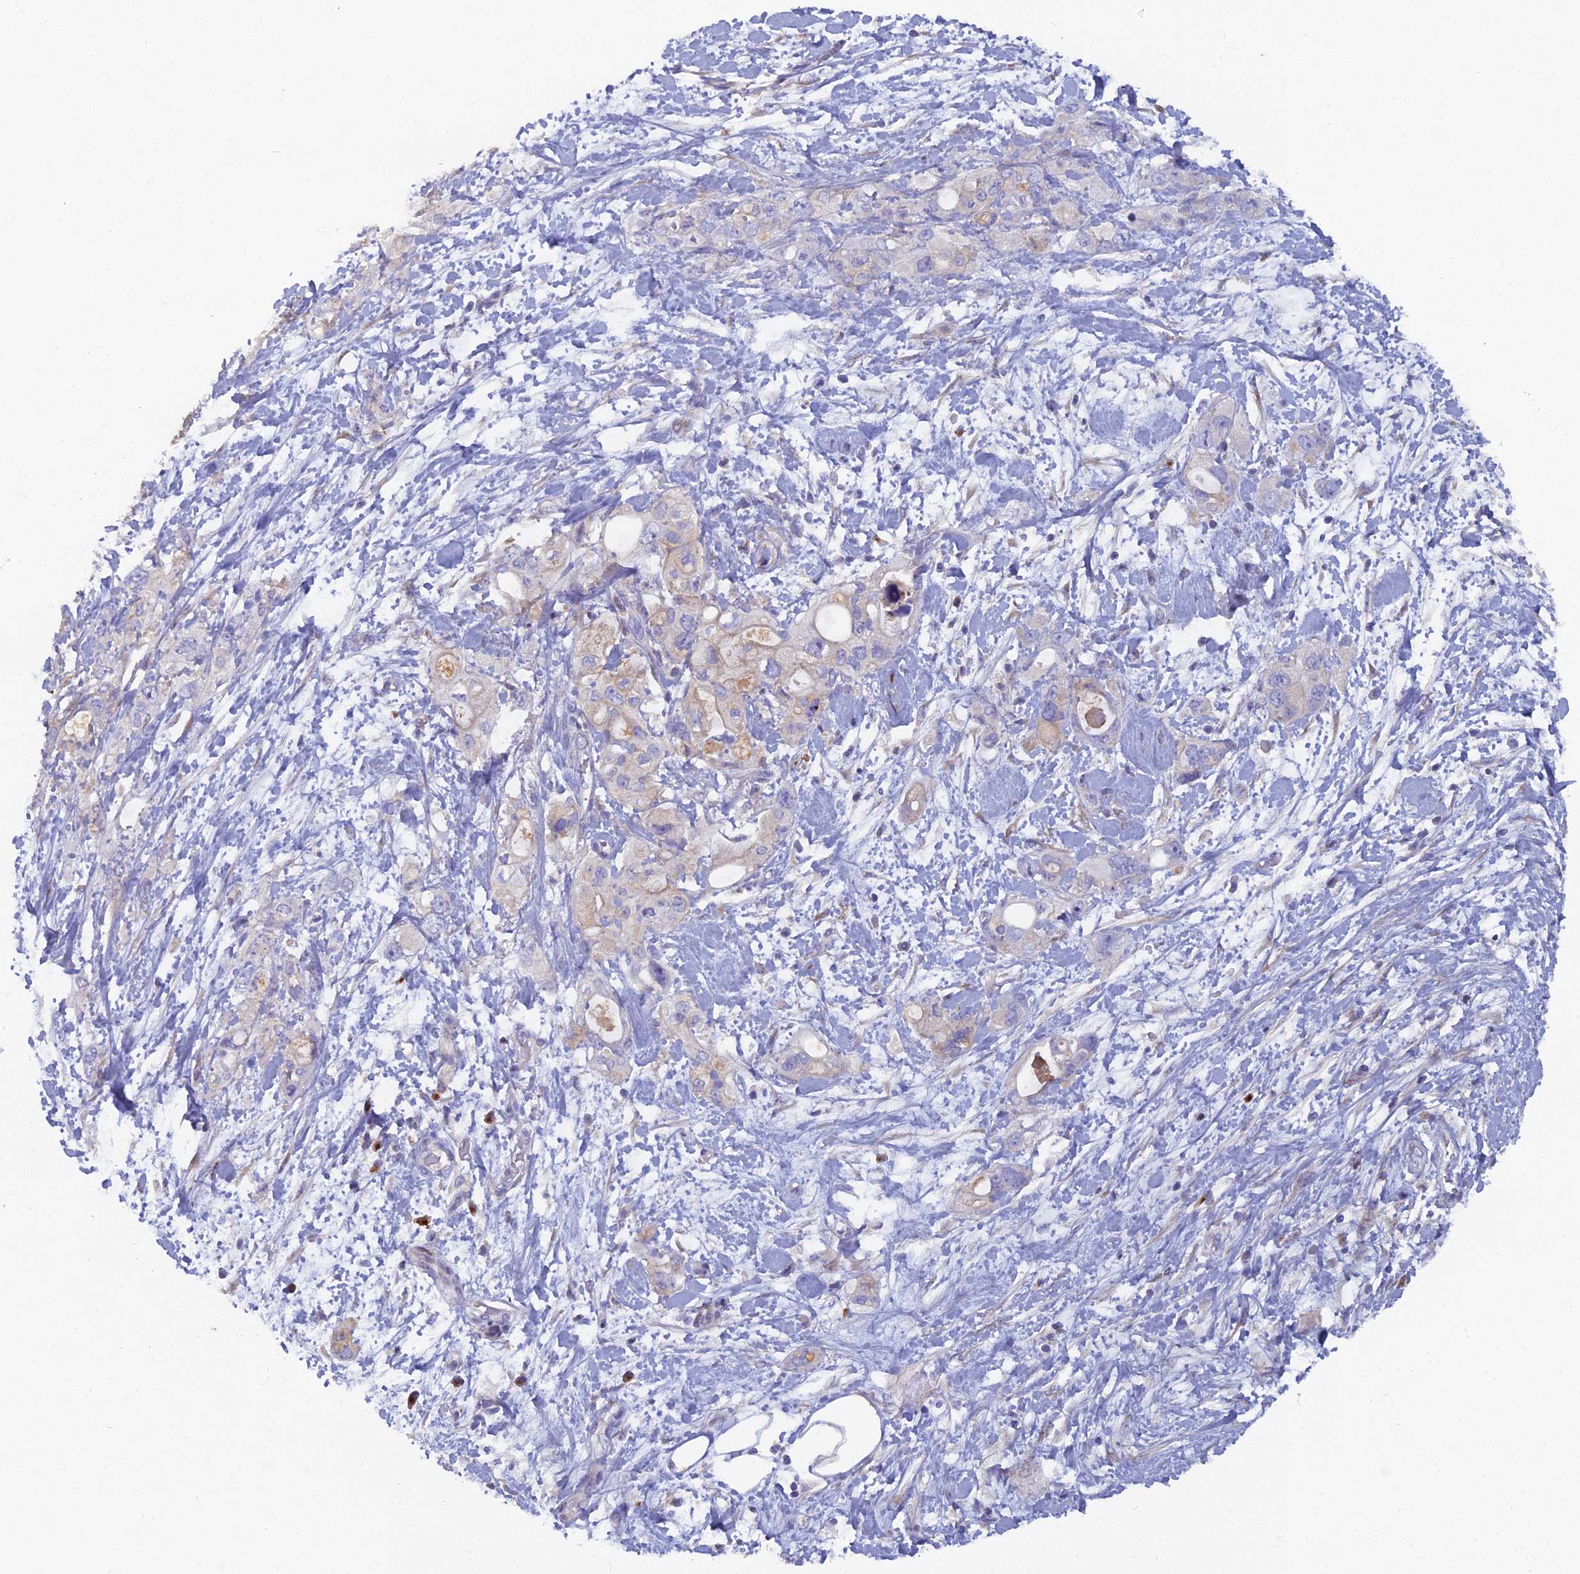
{"staining": {"intensity": "negative", "quantity": "none", "location": "none"}, "tissue": "pancreatic cancer", "cell_type": "Tumor cells", "image_type": "cancer", "snomed": [{"axis": "morphology", "description": "Inflammation, NOS"}, {"axis": "morphology", "description": "Adenocarcinoma, NOS"}, {"axis": "topography", "description": "Pancreas"}], "caption": "High magnification brightfield microscopy of pancreatic cancer stained with DAB (brown) and counterstained with hematoxylin (blue): tumor cells show no significant expression.", "gene": "B9D2", "patient": {"sex": "female", "age": 56}}